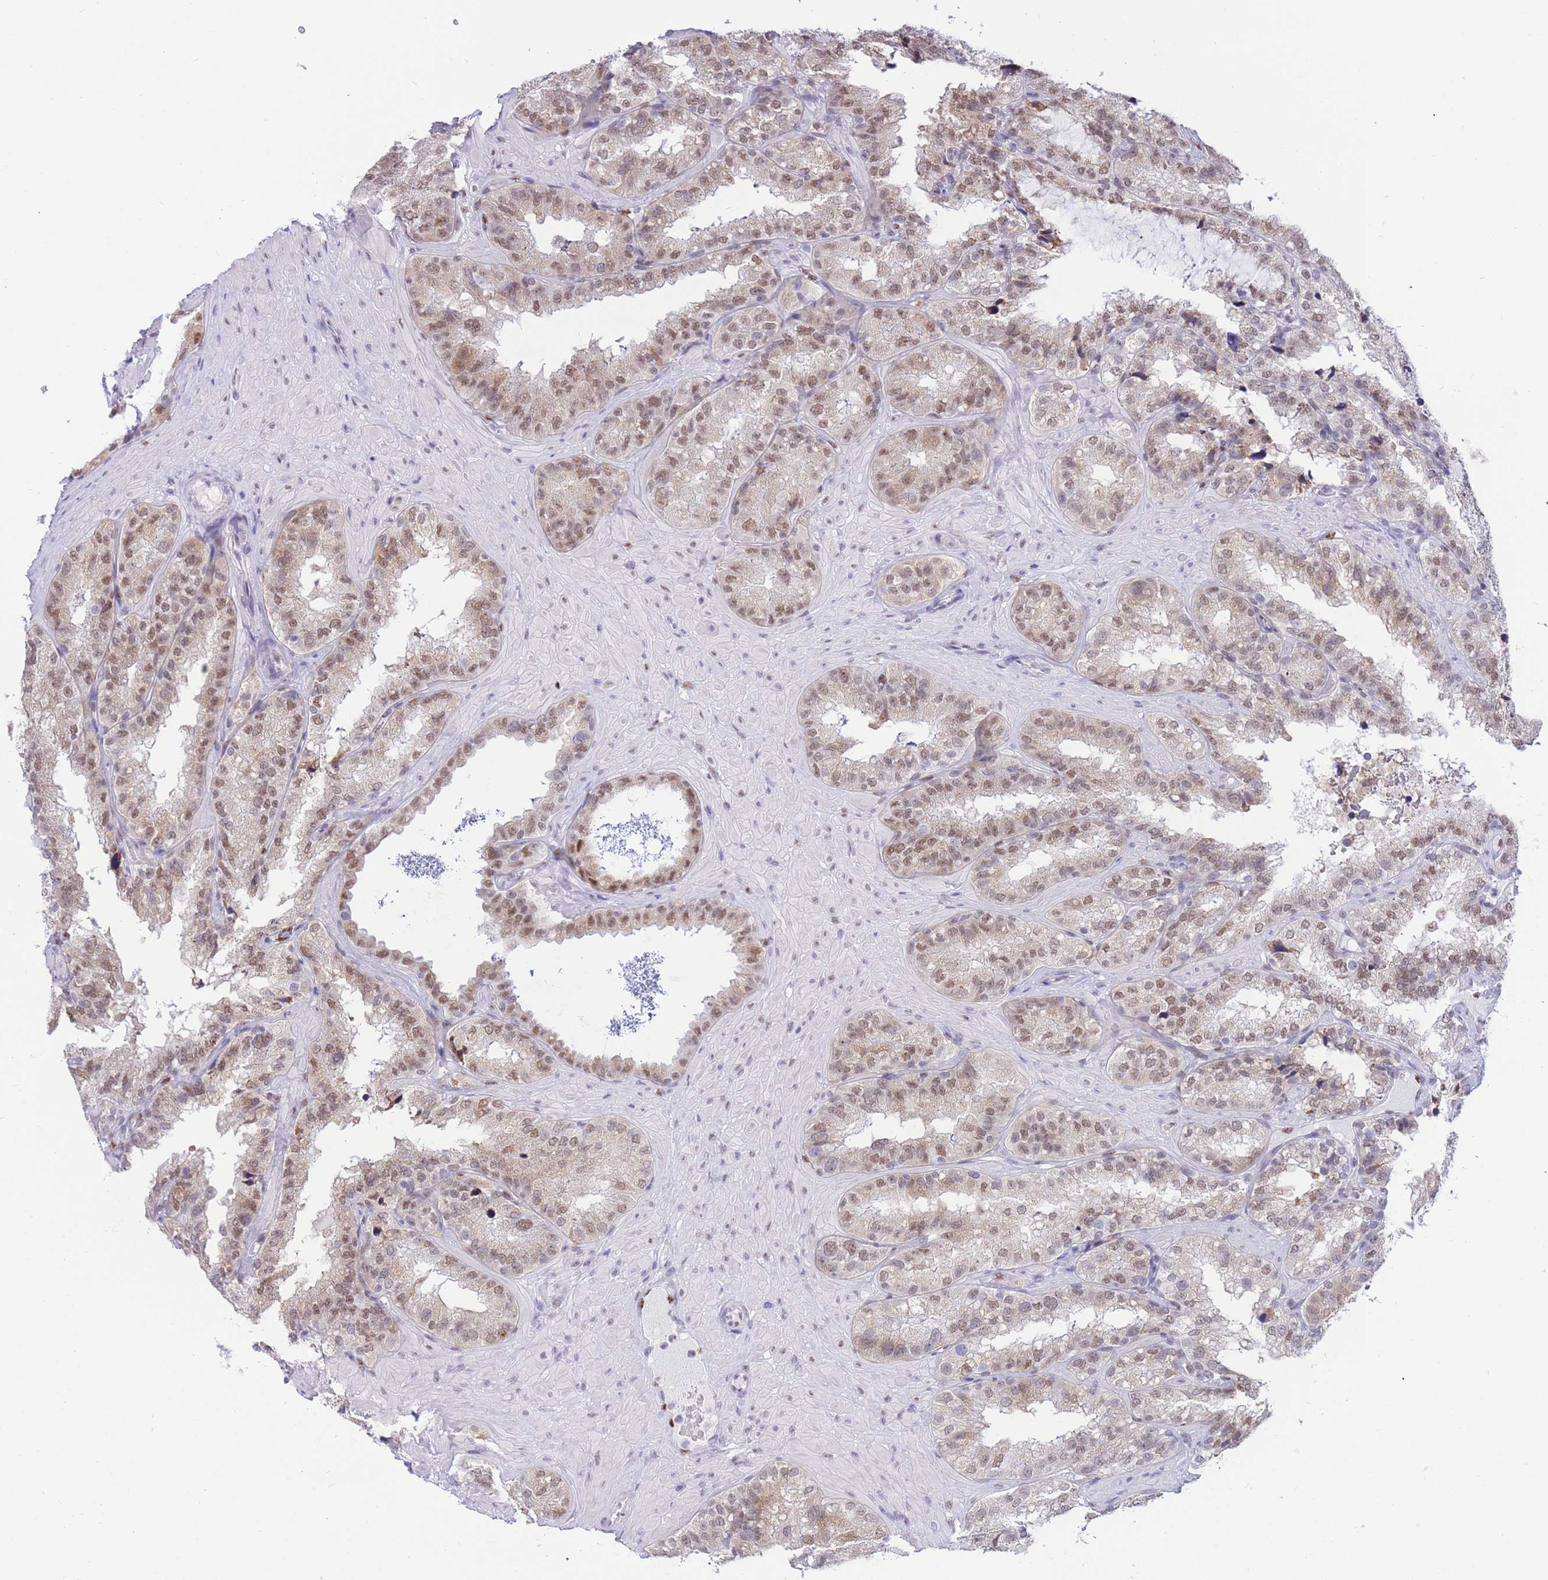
{"staining": {"intensity": "moderate", "quantity": ">75%", "location": "cytoplasmic/membranous,nuclear"}, "tissue": "seminal vesicle", "cell_type": "Glandular cells", "image_type": "normal", "snomed": [{"axis": "morphology", "description": "Normal tissue, NOS"}, {"axis": "topography", "description": "Seminal veicle"}], "caption": "A histopathology image of seminal vesicle stained for a protein exhibits moderate cytoplasmic/membranous,nuclear brown staining in glandular cells. (DAB IHC with brightfield microscopy, high magnification).", "gene": "FAM153A", "patient": {"sex": "male", "age": 58}}